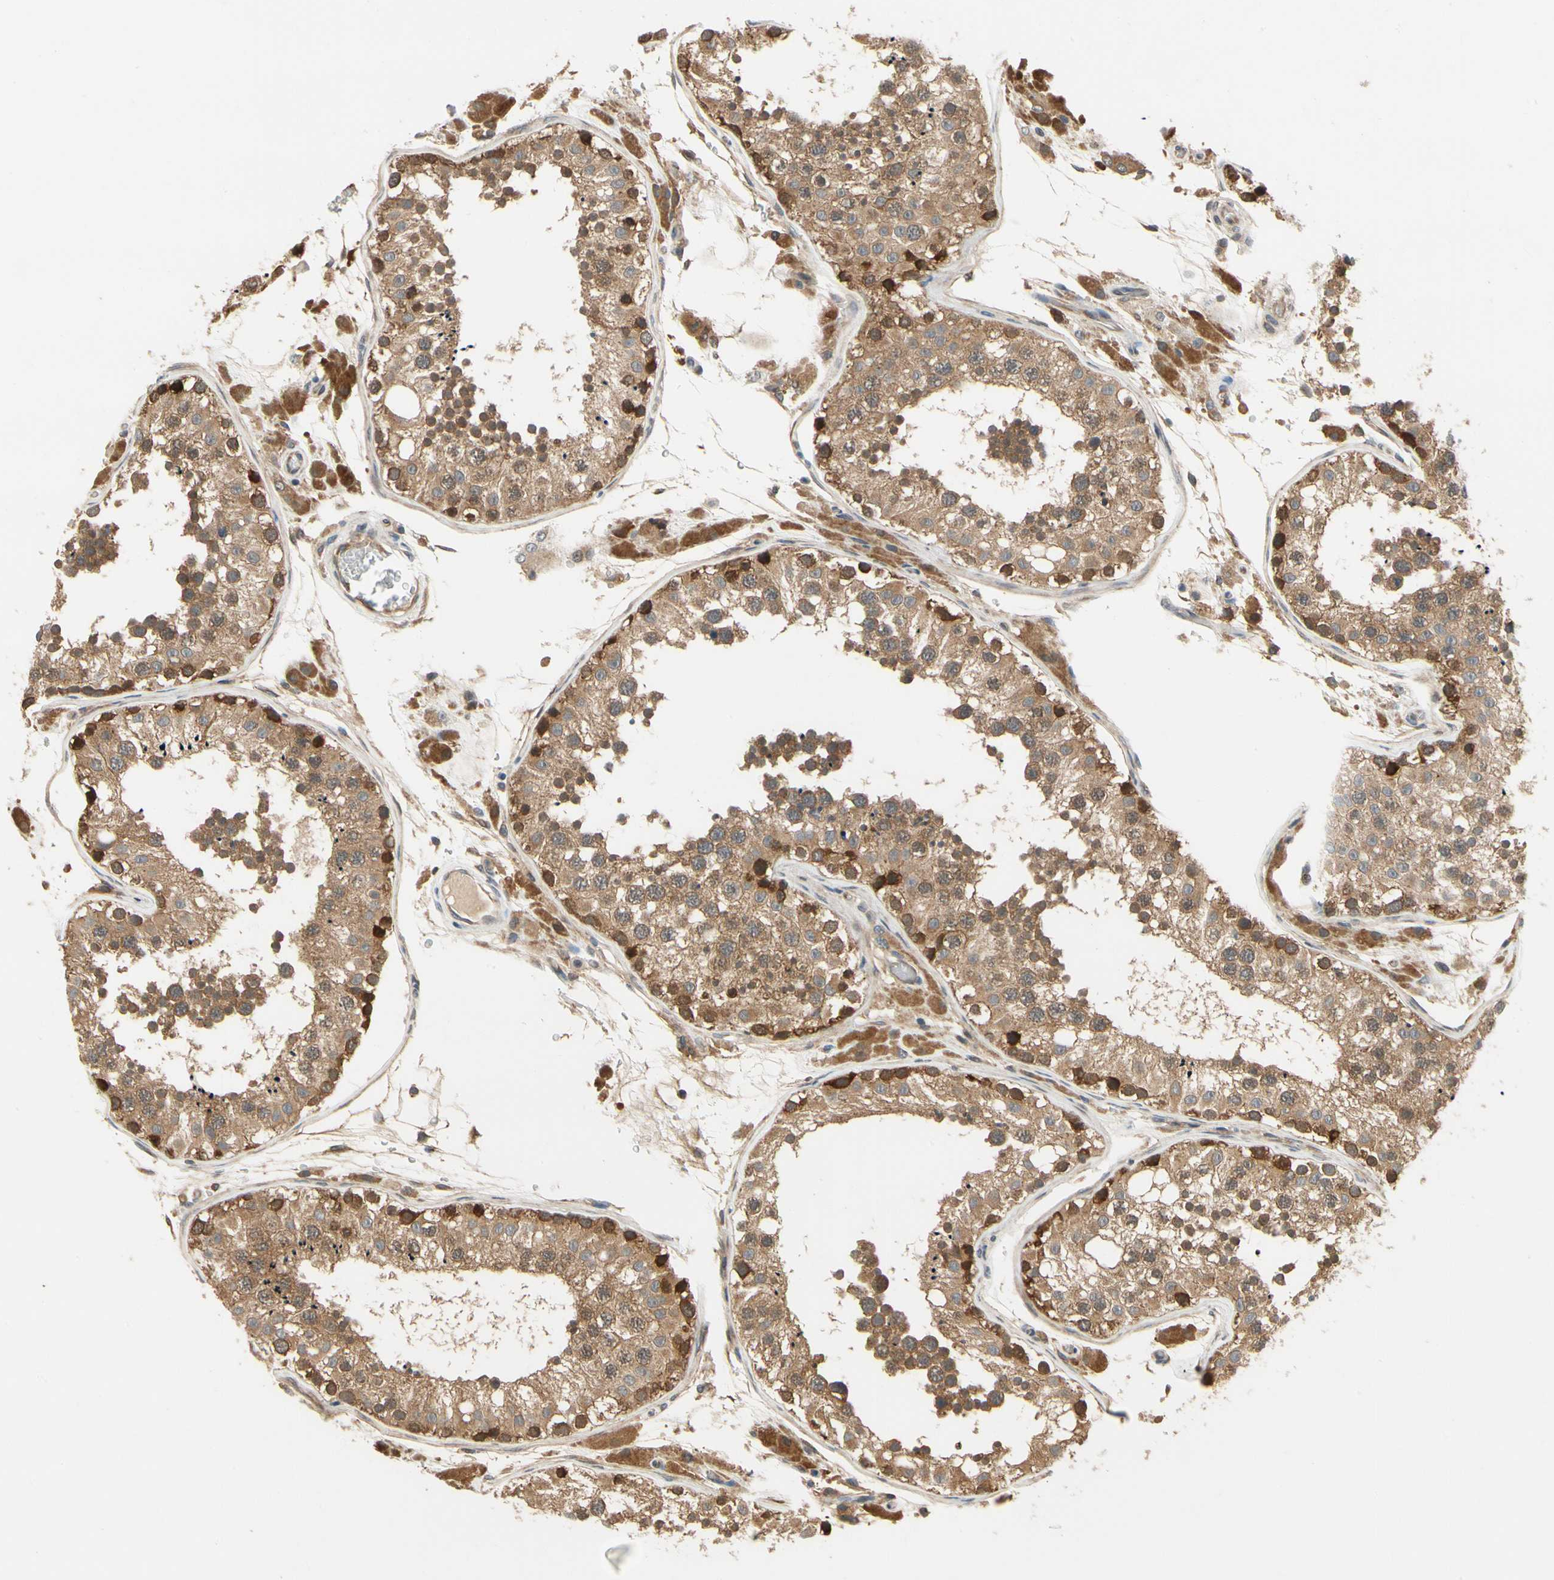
{"staining": {"intensity": "moderate", "quantity": ">75%", "location": "cytoplasmic/membranous"}, "tissue": "testis", "cell_type": "Cells in seminiferous ducts", "image_type": "normal", "snomed": [{"axis": "morphology", "description": "Normal tissue, NOS"}, {"axis": "topography", "description": "Testis"}, {"axis": "topography", "description": "Epididymis"}], "caption": "A brown stain shows moderate cytoplasmic/membranous expression of a protein in cells in seminiferous ducts of normal human testis.", "gene": "TDRP", "patient": {"sex": "male", "age": 26}}